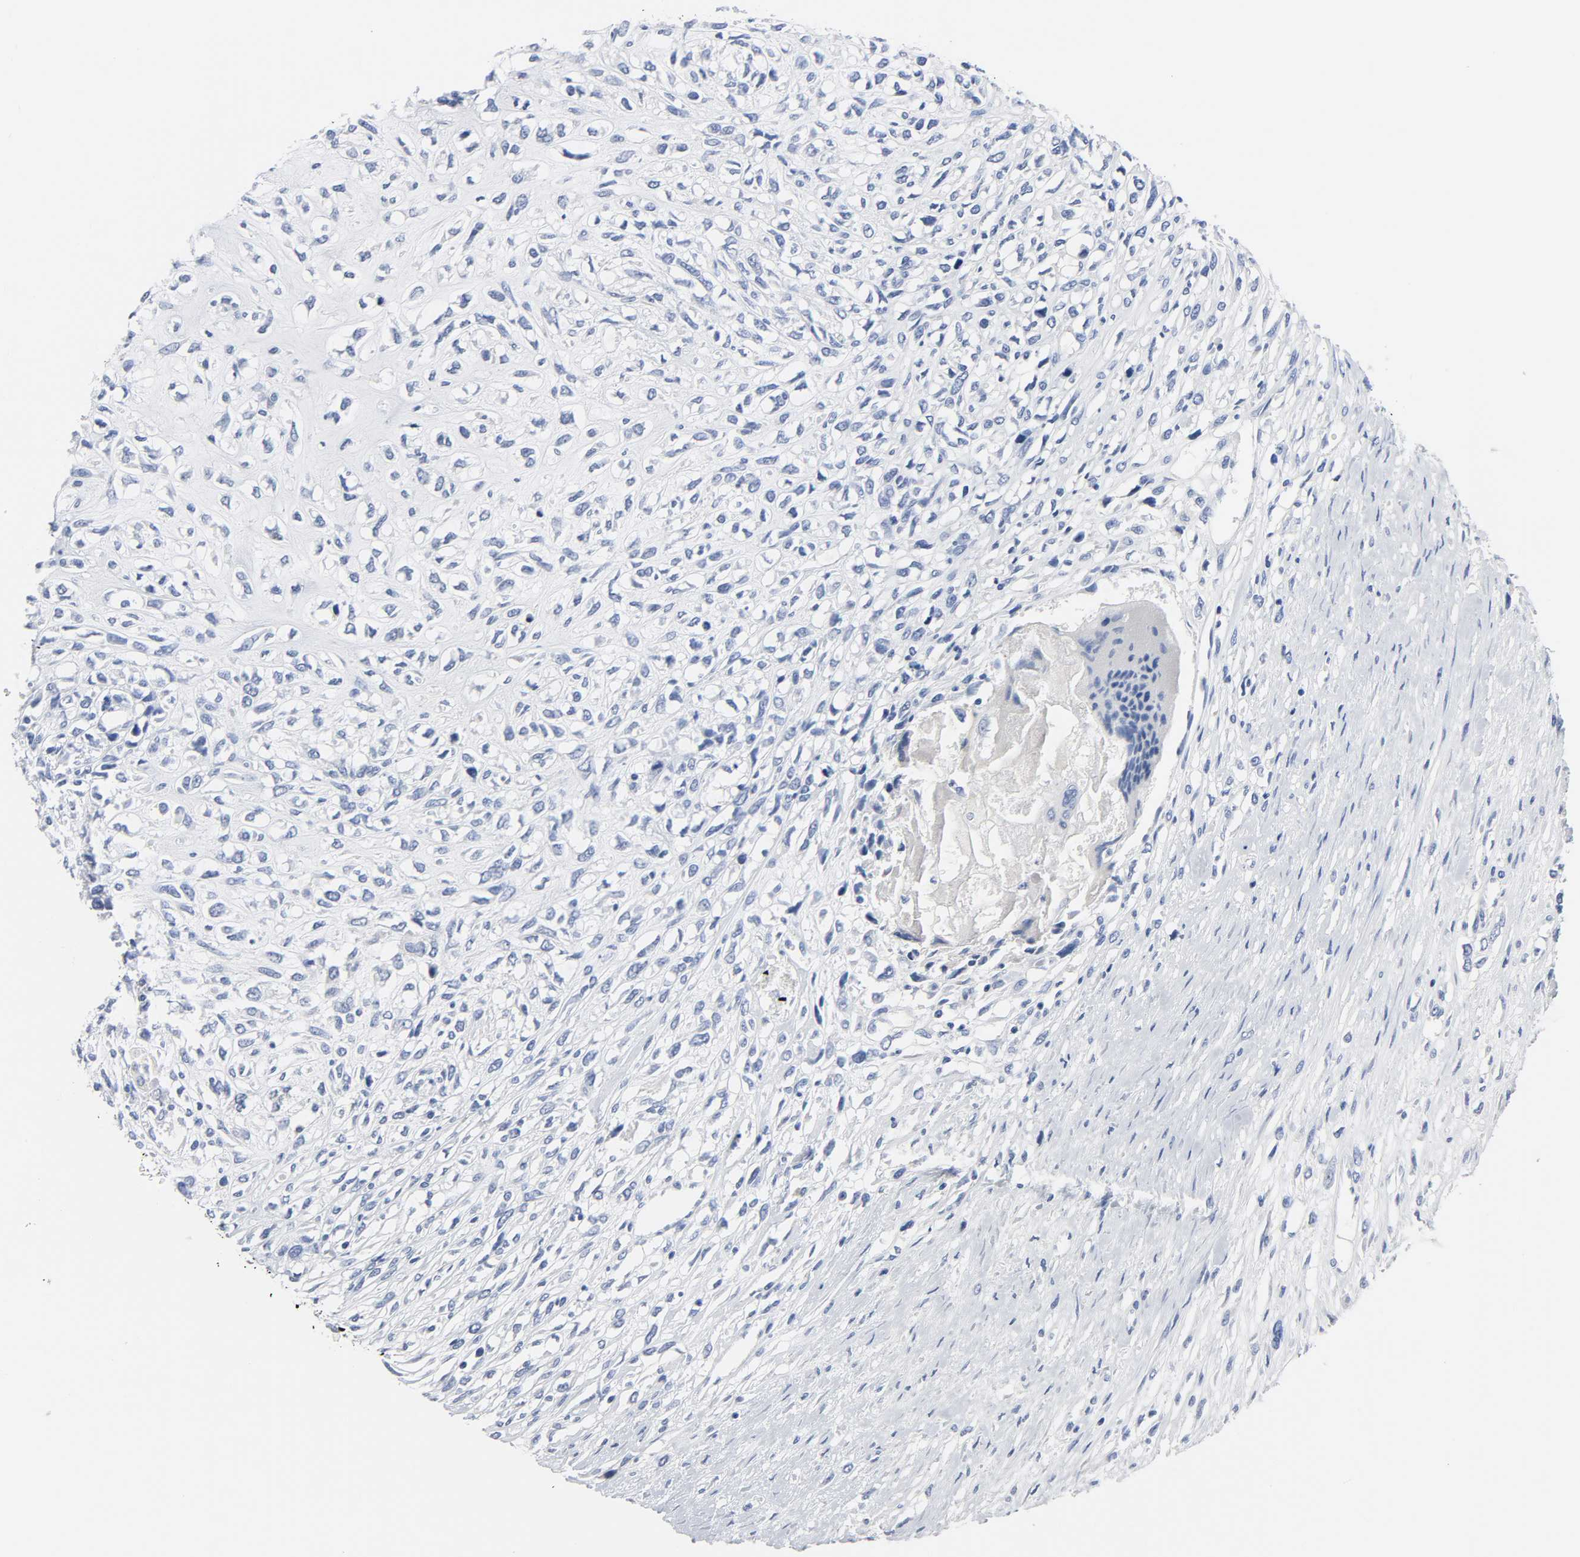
{"staining": {"intensity": "negative", "quantity": "none", "location": "none"}, "tissue": "head and neck cancer", "cell_type": "Tumor cells", "image_type": "cancer", "snomed": [{"axis": "morphology", "description": "Necrosis, NOS"}, {"axis": "morphology", "description": "Neoplasm, malignant, NOS"}, {"axis": "topography", "description": "Salivary gland"}, {"axis": "topography", "description": "Head-Neck"}], "caption": "Tumor cells are negative for brown protein staining in head and neck malignant neoplasm.", "gene": "ACP3", "patient": {"sex": "male", "age": 43}}